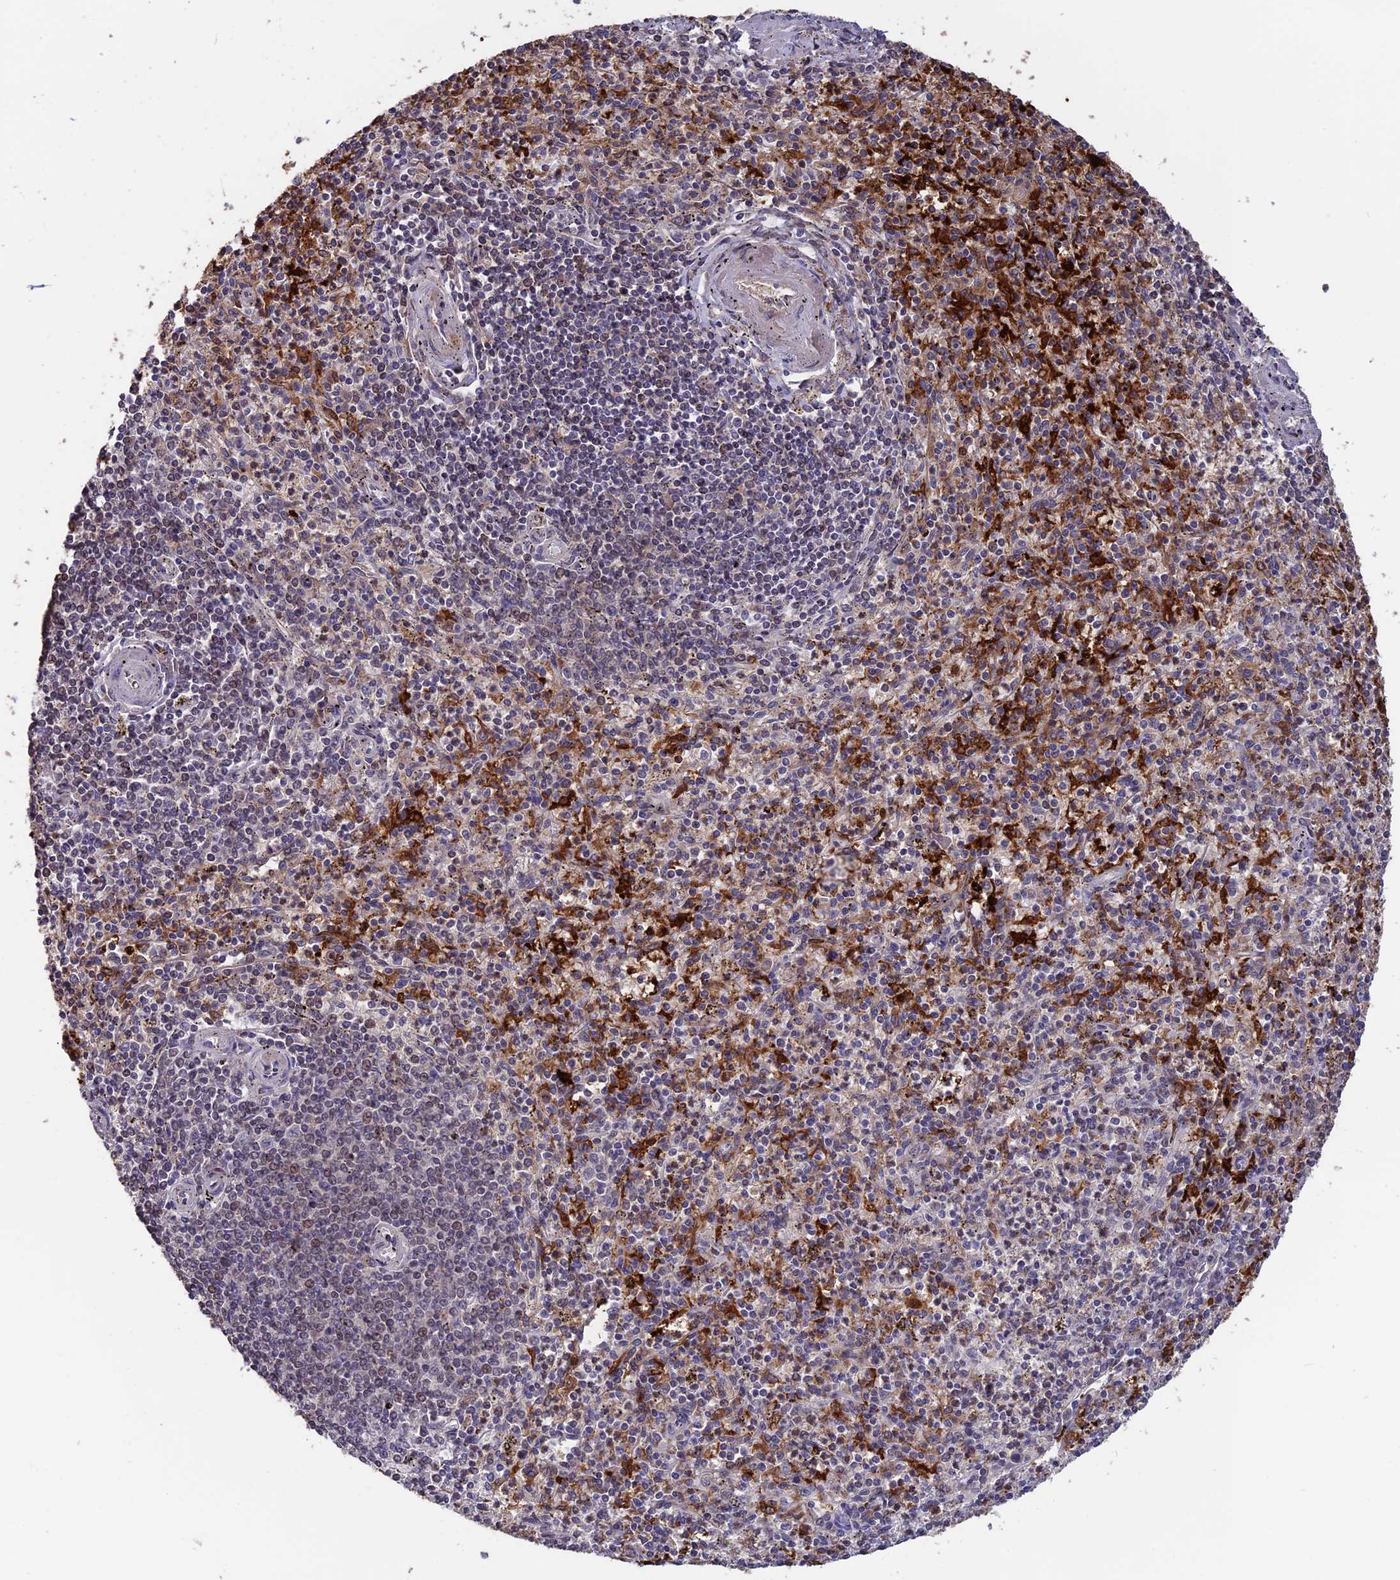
{"staining": {"intensity": "strong", "quantity": "<25%", "location": "cytoplasmic/membranous"}, "tissue": "spleen", "cell_type": "Cells in red pulp", "image_type": "normal", "snomed": [{"axis": "morphology", "description": "Normal tissue, NOS"}, {"axis": "topography", "description": "Spleen"}], "caption": "This image demonstrates normal spleen stained with immunohistochemistry to label a protein in brown. The cytoplasmic/membranous of cells in red pulp show strong positivity for the protein. Nuclei are counter-stained blue.", "gene": "MAST2", "patient": {"sex": "male", "age": 72}}